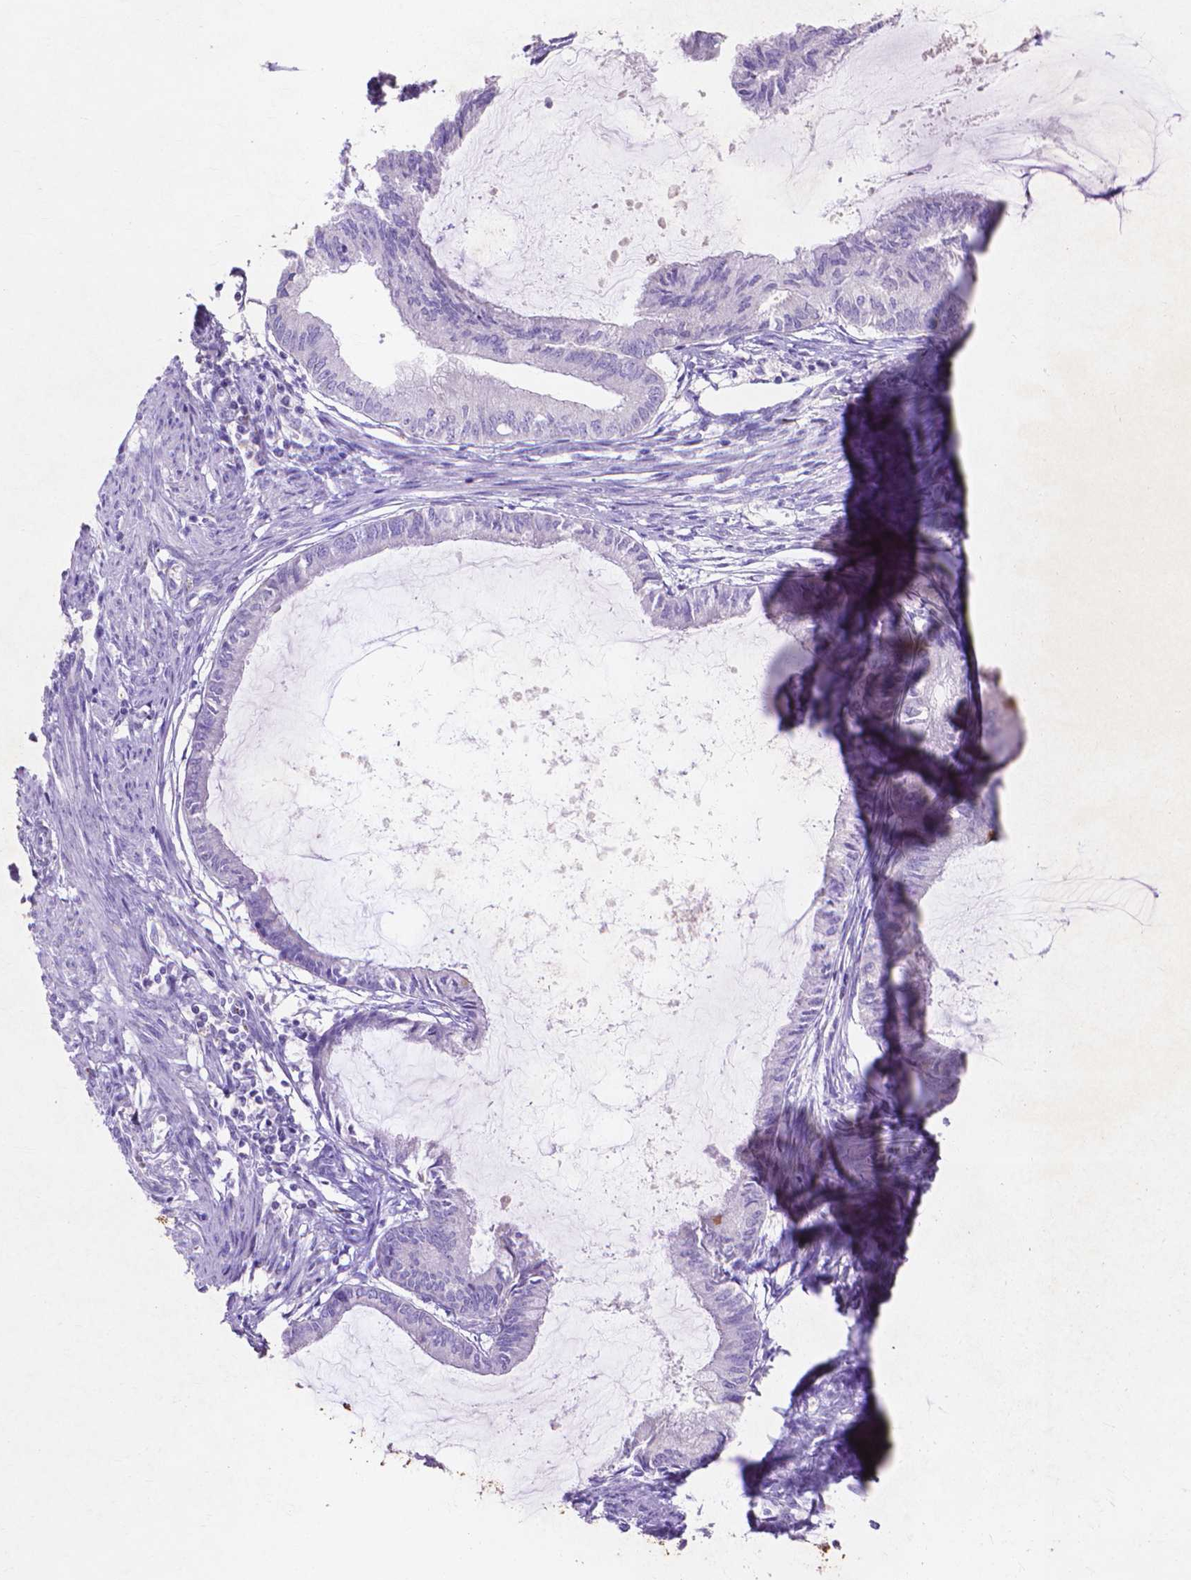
{"staining": {"intensity": "negative", "quantity": "none", "location": "none"}, "tissue": "endometrial cancer", "cell_type": "Tumor cells", "image_type": "cancer", "snomed": [{"axis": "morphology", "description": "Adenocarcinoma, NOS"}, {"axis": "topography", "description": "Endometrium"}], "caption": "An IHC micrograph of endometrial cancer is shown. There is no staining in tumor cells of endometrial cancer.", "gene": "MMP11", "patient": {"sex": "female", "age": 86}}